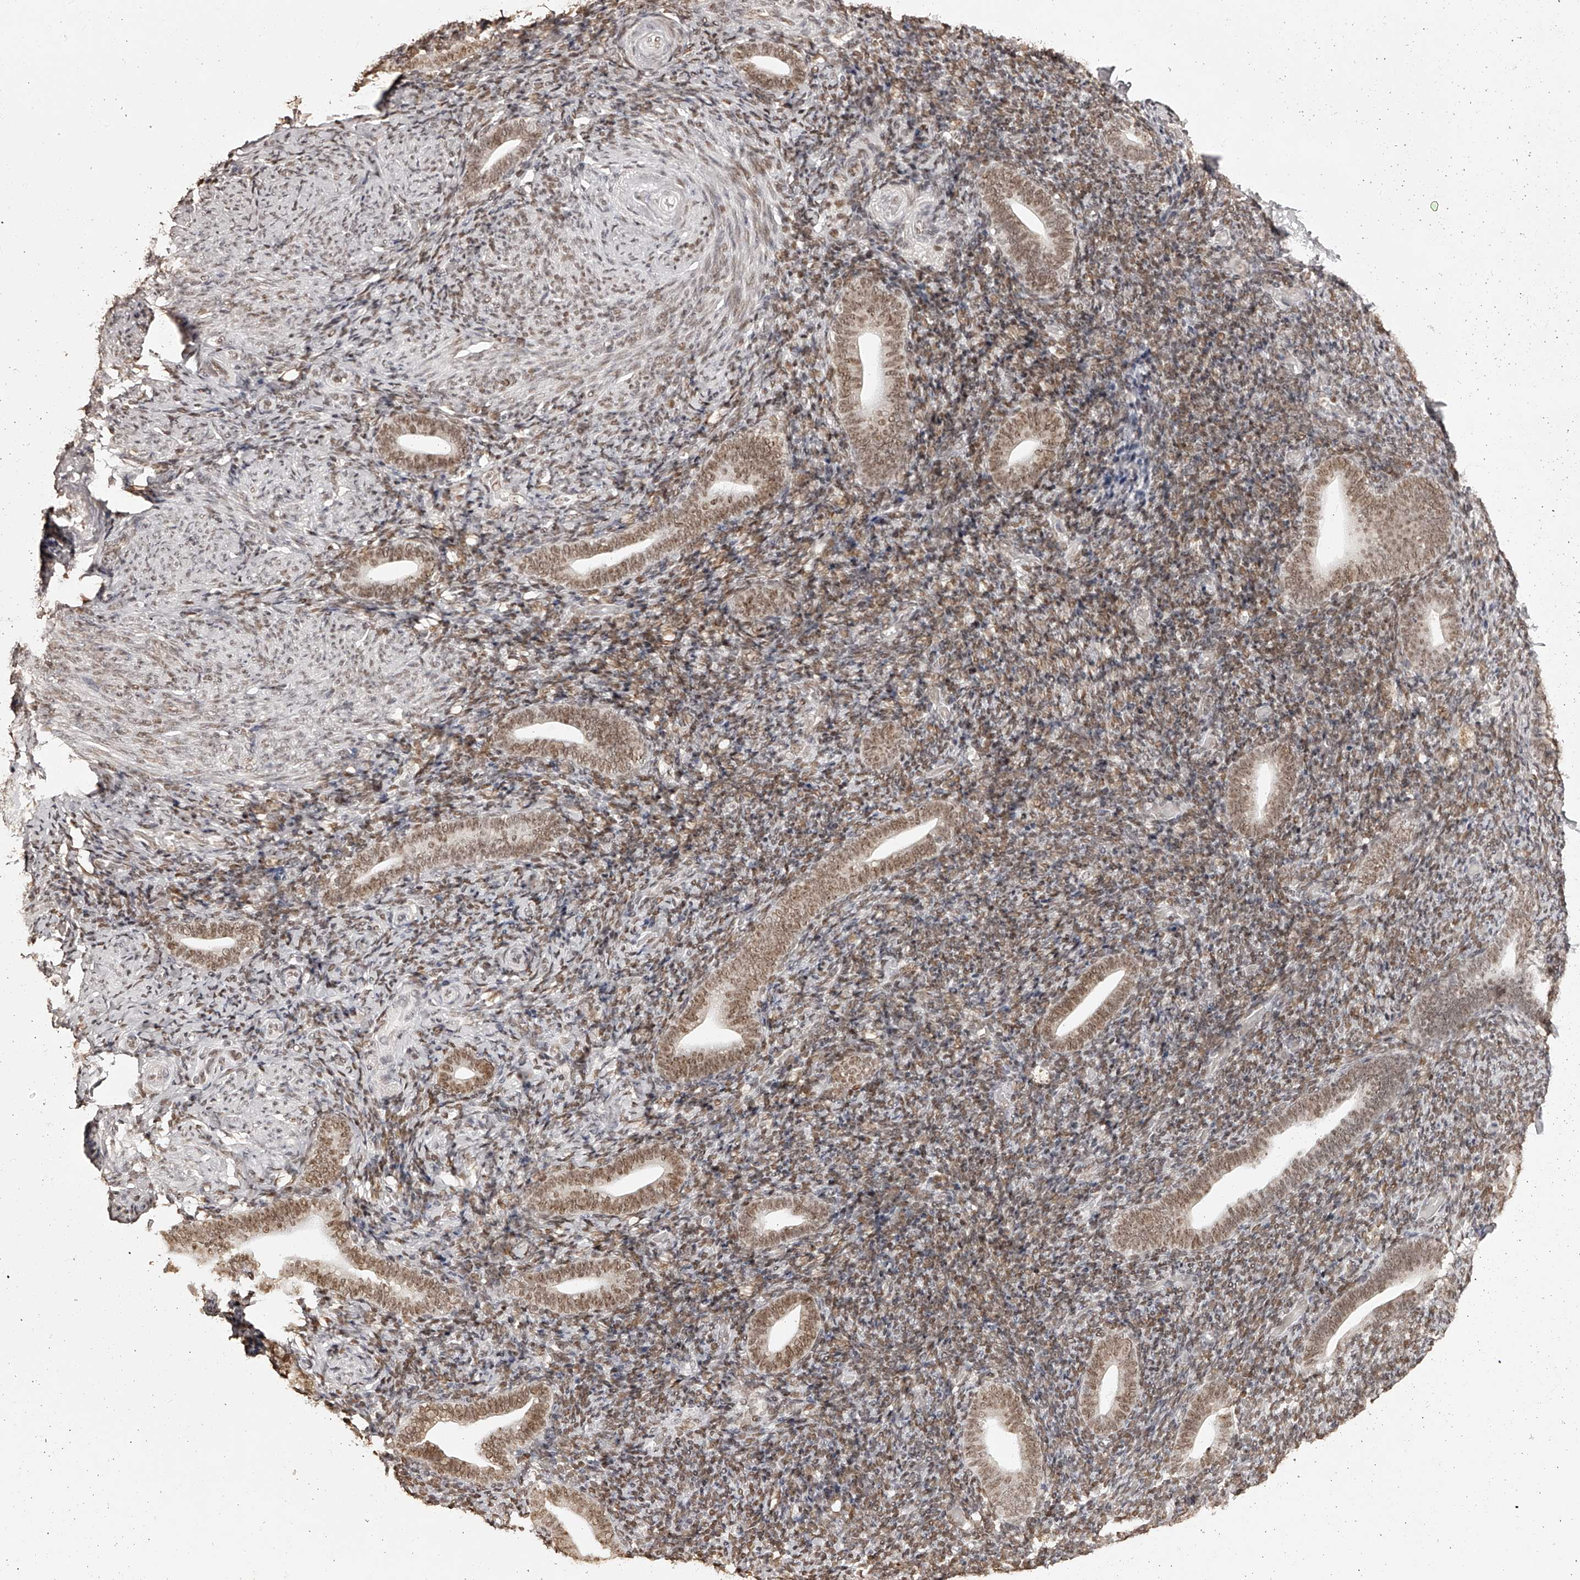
{"staining": {"intensity": "moderate", "quantity": "25%-75%", "location": "nuclear"}, "tissue": "endometrium", "cell_type": "Cells in endometrial stroma", "image_type": "normal", "snomed": [{"axis": "morphology", "description": "Normal tissue, NOS"}, {"axis": "topography", "description": "Endometrium"}], "caption": "Protein expression analysis of benign endometrium reveals moderate nuclear staining in about 25%-75% of cells in endometrial stroma. (DAB IHC with brightfield microscopy, high magnification).", "gene": "ZNF503", "patient": {"sex": "female", "age": 51}}